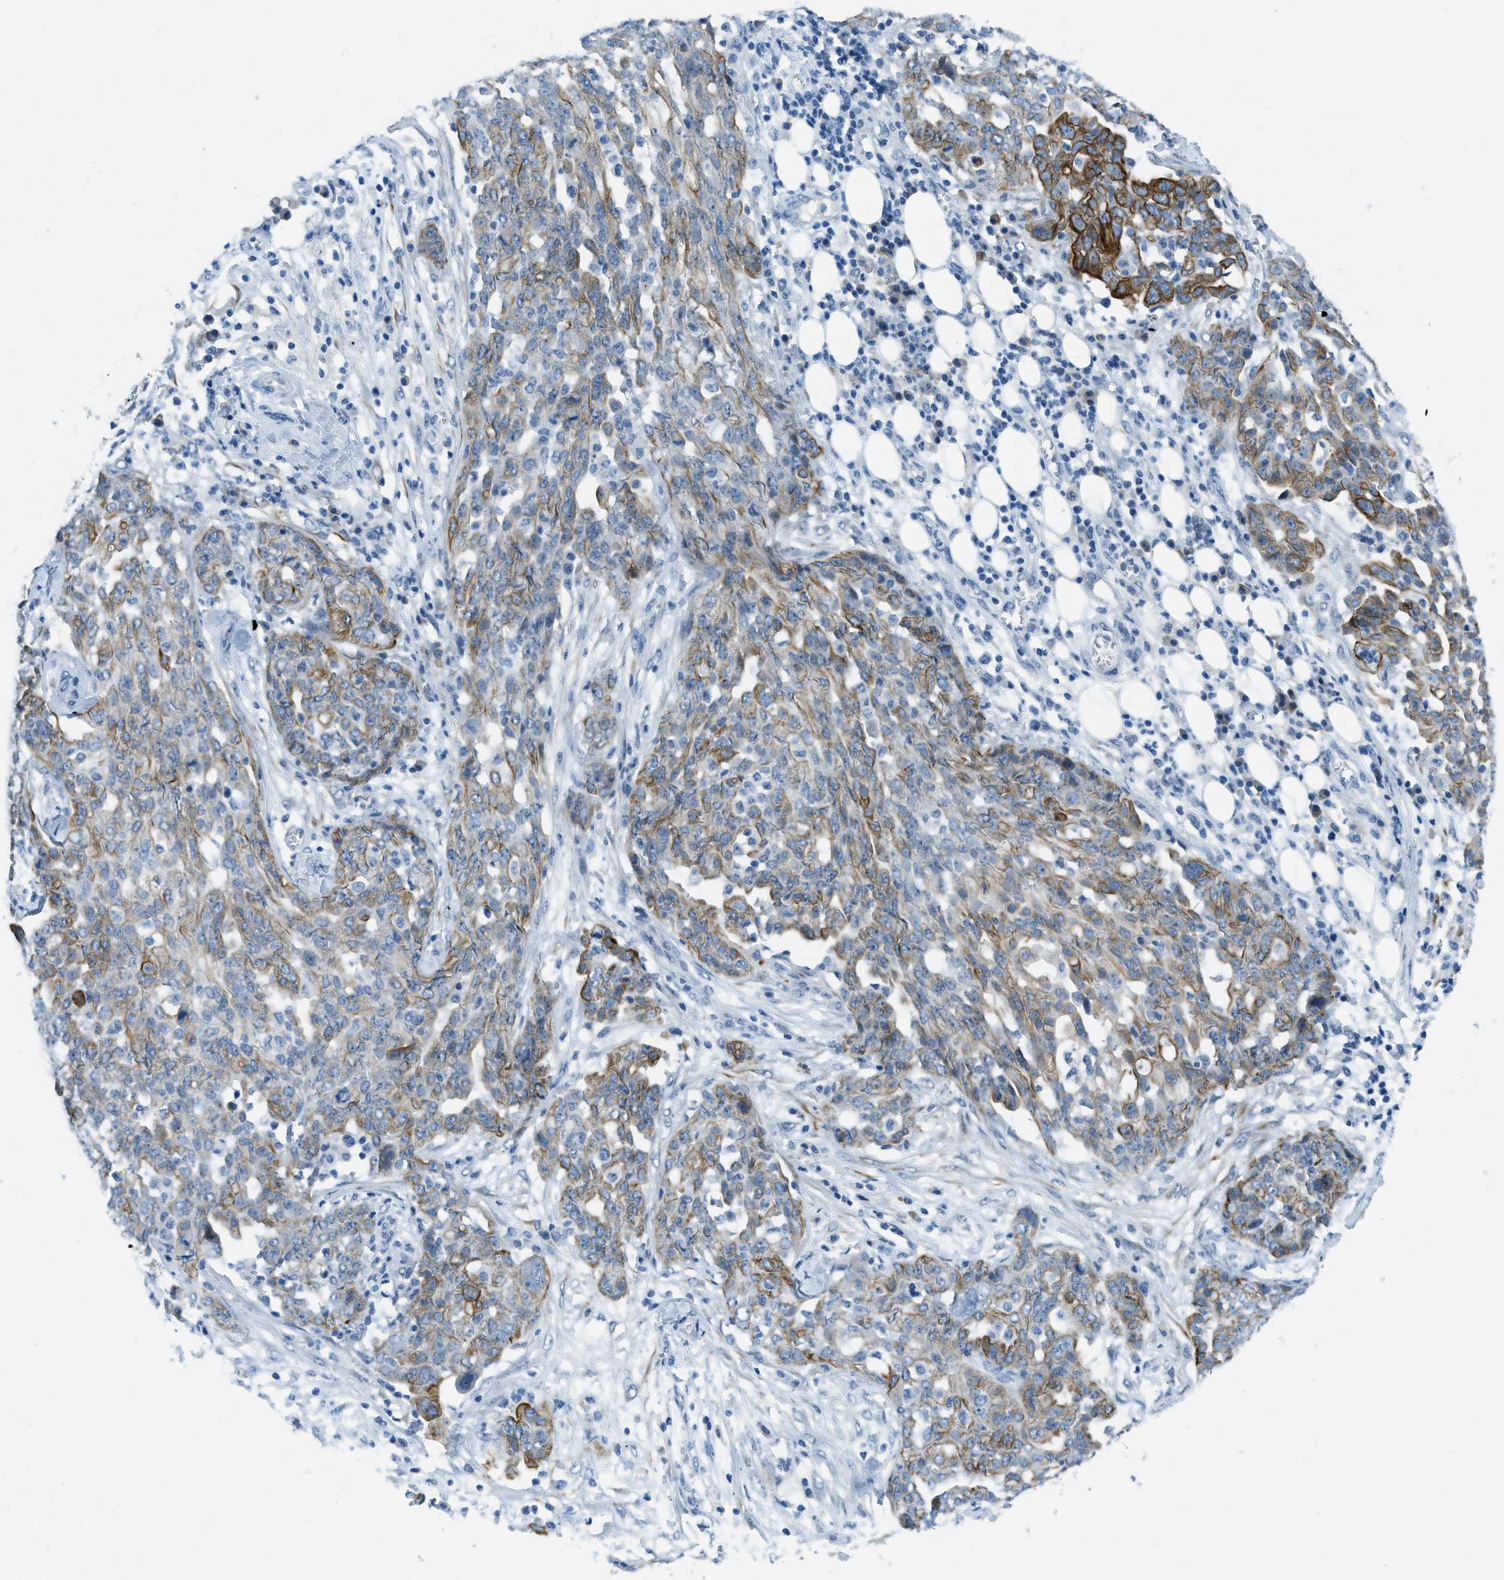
{"staining": {"intensity": "weak", "quantity": "<25%", "location": "cytoplasmic/membranous"}, "tissue": "ovarian cancer", "cell_type": "Tumor cells", "image_type": "cancer", "snomed": [{"axis": "morphology", "description": "Cystadenocarcinoma, serous, NOS"}, {"axis": "topography", "description": "Soft tissue"}, {"axis": "topography", "description": "Ovary"}], "caption": "This image is of ovarian serous cystadenocarcinoma stained with immunohistochemistry (IHC) to label a protein in brown with the nuclei are counter-stained blue. There is no staining in tumor cells.", "gene": "KLHL8", "patient": {"sex": "female", "age": 57}}